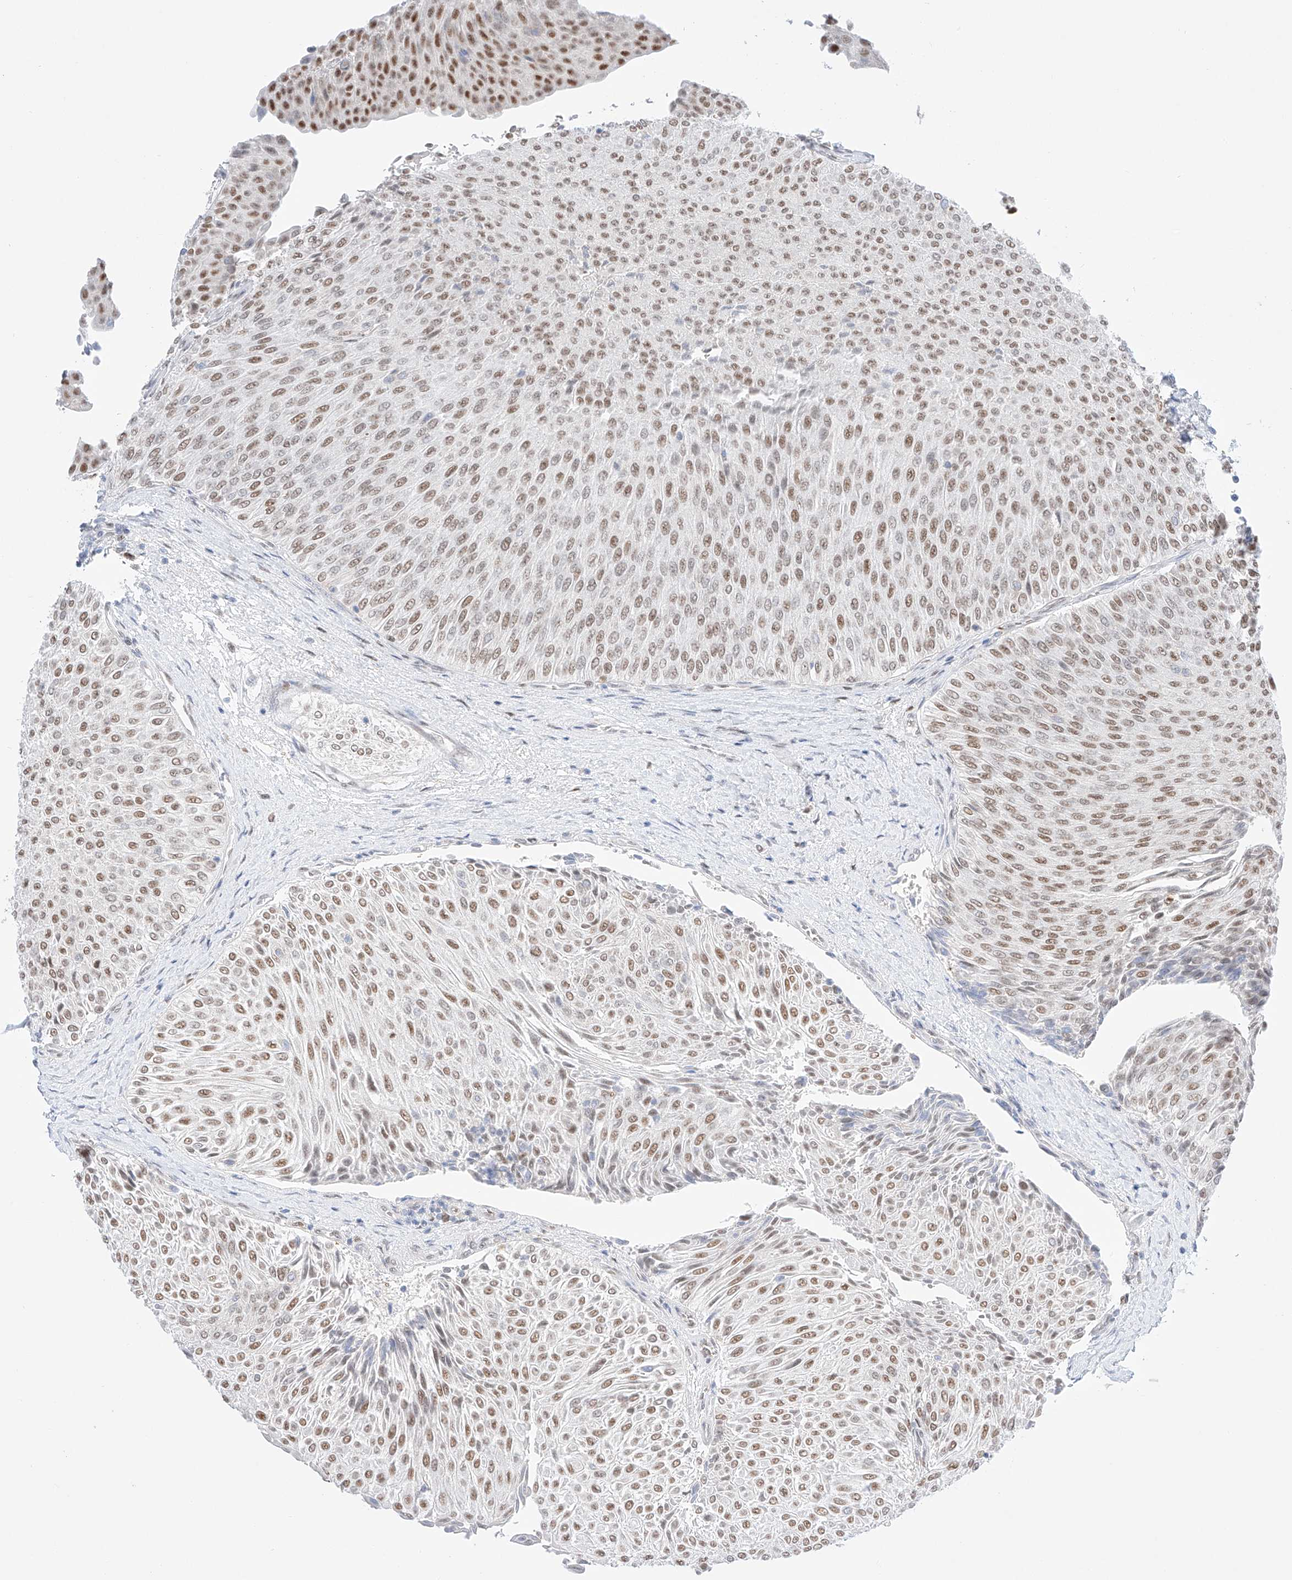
{"staining": {"intensity": "moderate", "quantity": ">75%", "location": "nuclear"}, "tissue": "urothelial cancer", "cell_type": "Tumor cells", "image_type": "cancer", "snomed": [{"axis": "morphology", "description": "Urothelial carcinoma, Low grade"}, {"axis": "topography", "description": "Urinary bladder"}], "caption": "Protein staining of low-grade urothelial carcinoma tissue demonstrates moderate nuclear positivity in approximately >75% of tumor cells.", "gene": "APIP", "patient": {"sex": "male", "age": 78}}